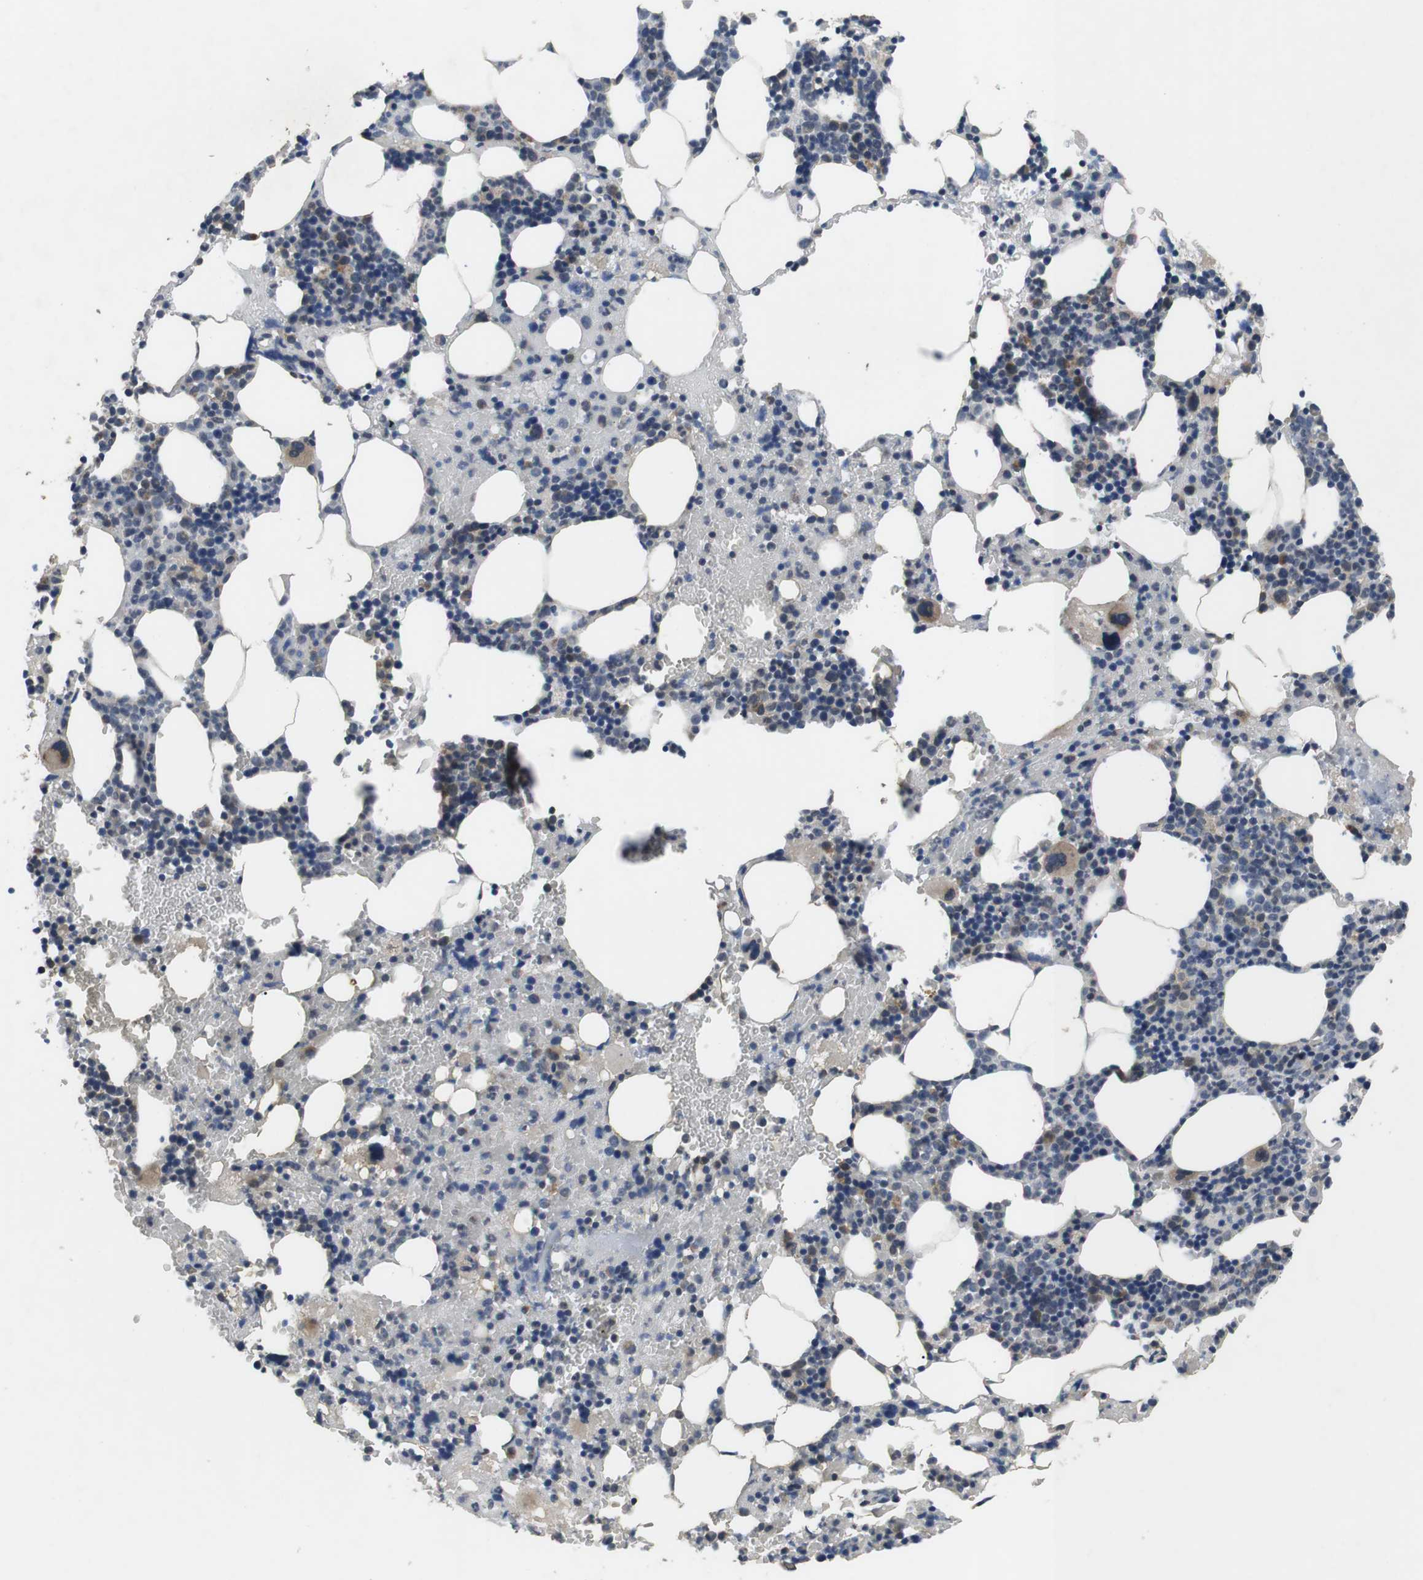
{"staining": {"intensity": "weak", "quantity": "<25%", "location": "cytoplasmic/membranous"}, "tissue": "bone marrow", "cell_type": "Hematopoietic cells", "image_type": "normal", "snomed": [{"axis": "morphology", "description": "Normal tissue, NOS"}, {"axis": "morphology", "description": "Inflammation, NOS"}, {"axis": "topography", "description": "Bone marrow"}], "caption": "Immunohistochemistry histopathology image of benign human bone marrow stained for a protein (brown), which displays no expression in hematopoietic cells.", "gene": "ADGRL3", "patient": {"sex": "female", "age": 64}}